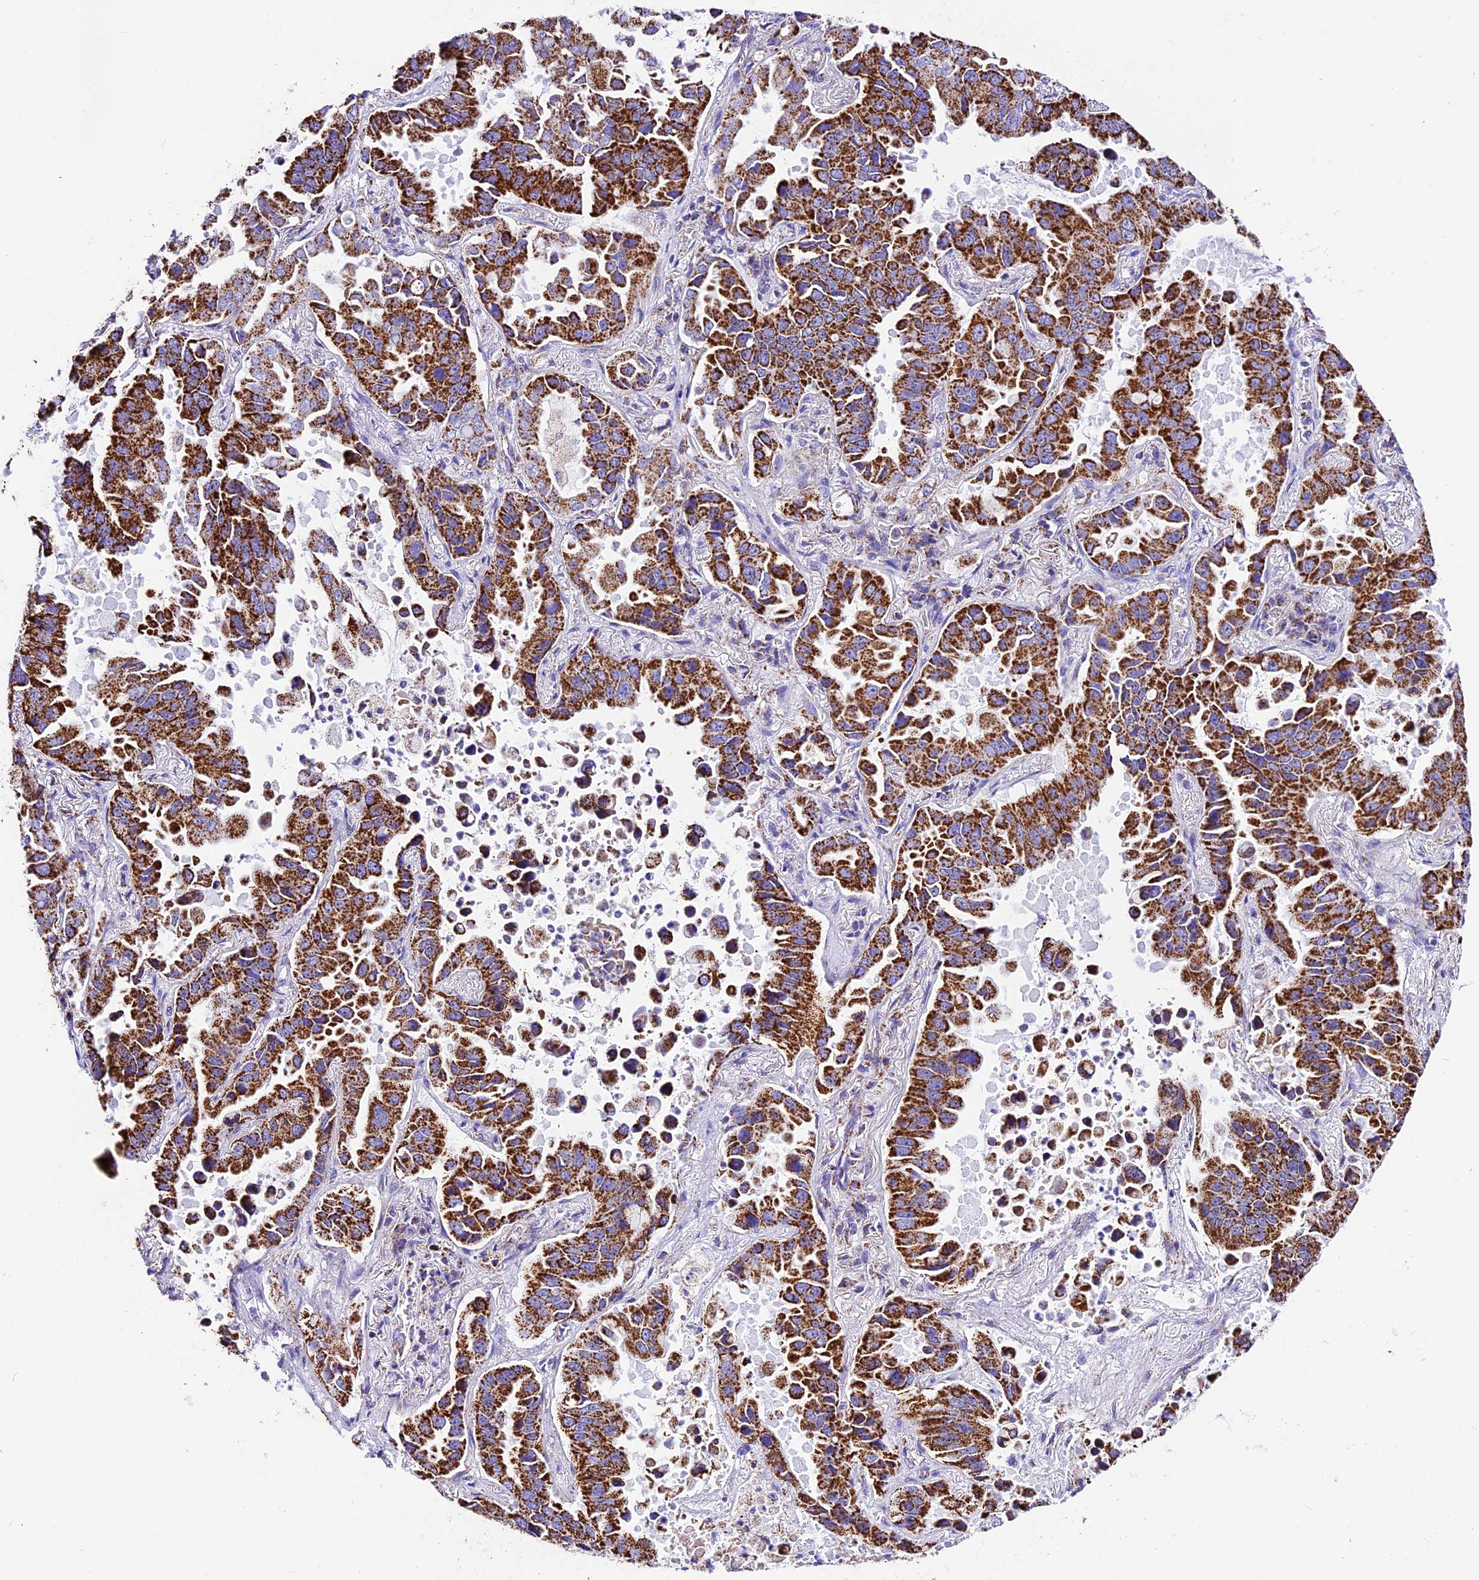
{"staining": {"intensity": "strong", "quantity": ">75%", "location": "cytoplasmic/membranous"}, "tissue": "lung cancer", "cell_type": "Tumor cells", "image_type": "cancer", "snomed": [{"axis": "morphology", "description": "Adenocarcinoma, NOS"}, {"axis": "topography", "description": "Lung"}], "caption": "Protein staining shows strong cytoplasmic/membranous expression in about >75% of tumor cells in lung cancer (adenocarcinoma).", "gene": "DCAF5", "patient": {"sex": "male", "age": 64}}